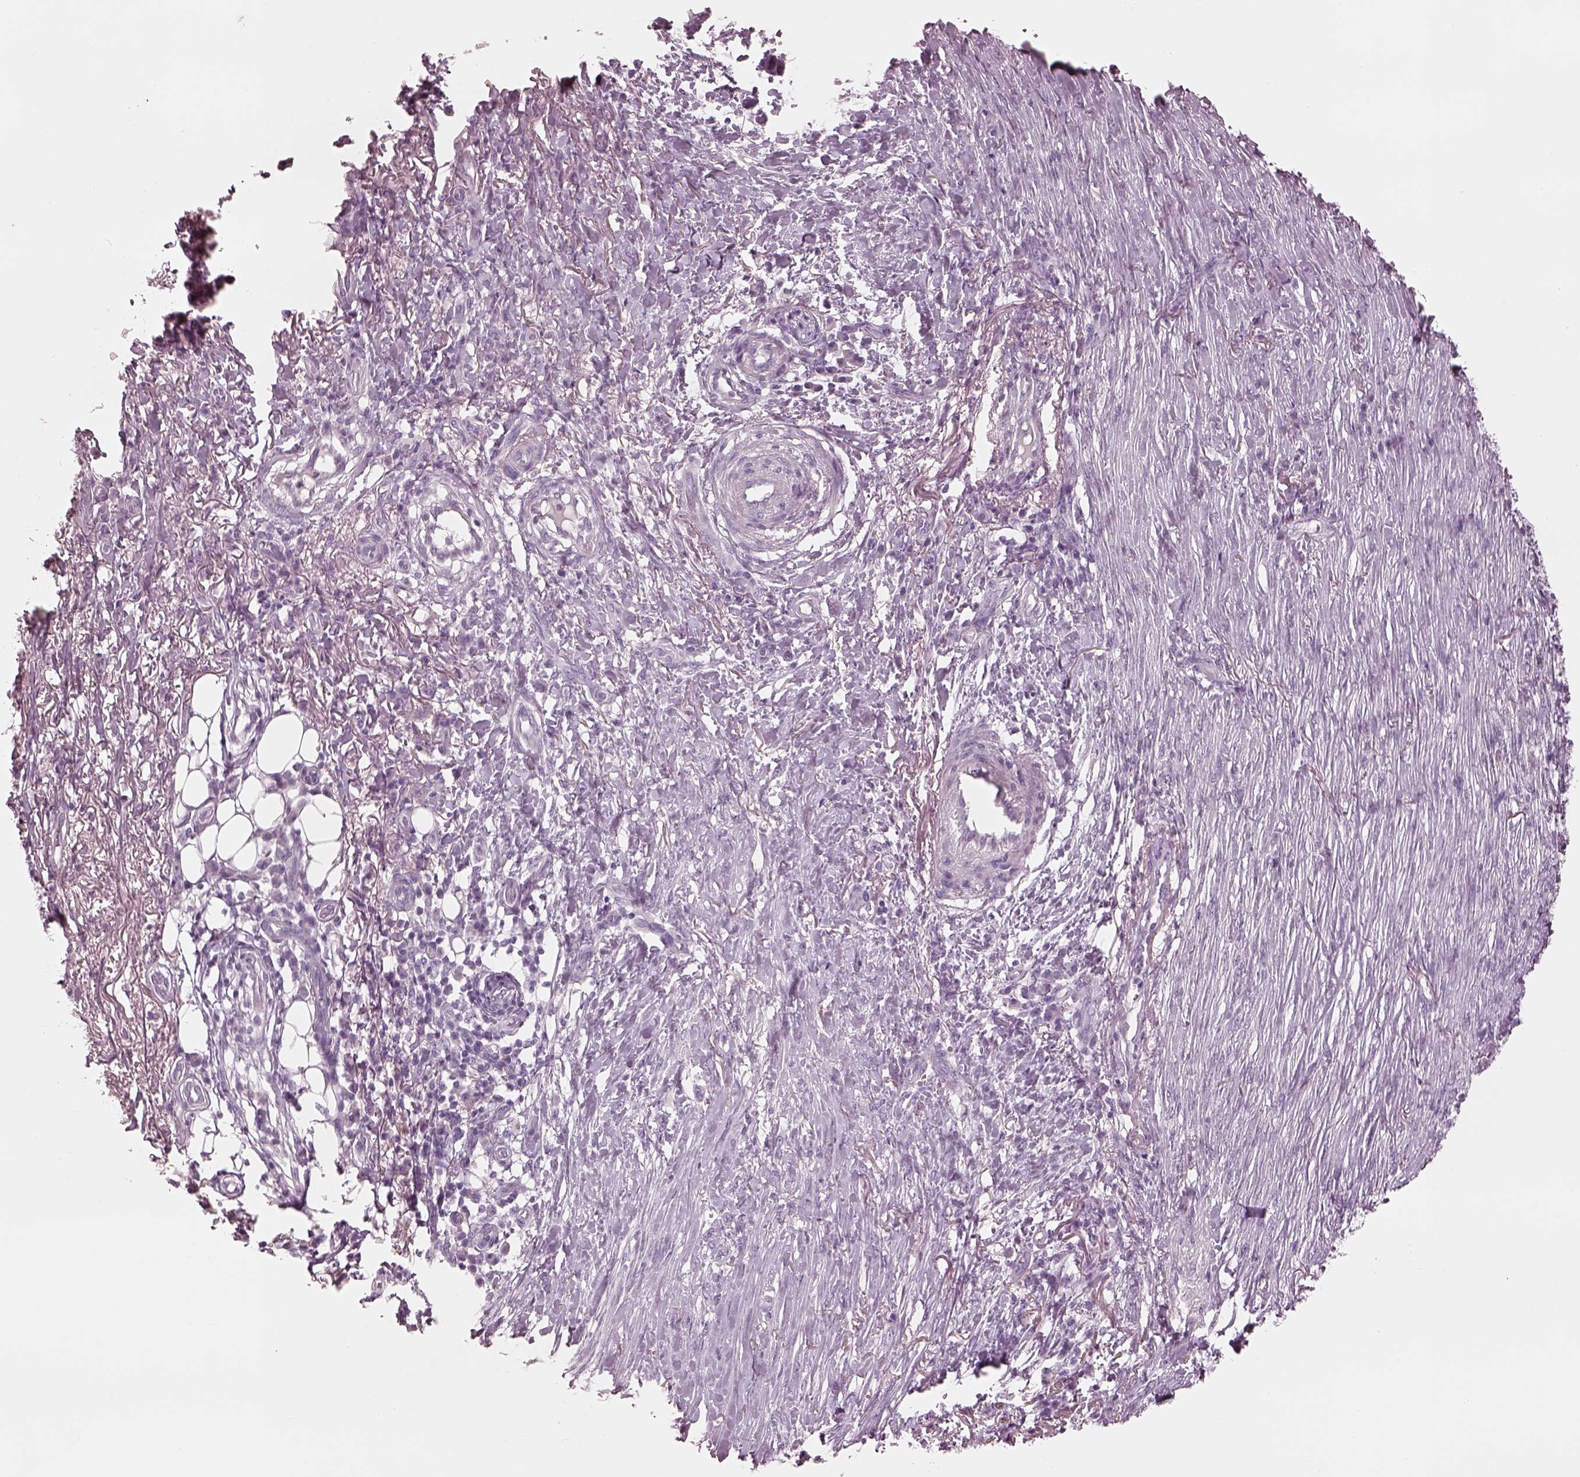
{"staining": {"intensity": "negative", "quantity": "none", "location": "none"}, "tissue": "skin cancer", "cell_type": "Tumor cells", "image_type": "cancer", "snomed": [{"axis": "morphology", "description": "Squamous cell carcinoma, NOS"}, {"axis": "topography", "description": "Skin"}], "caption": "Human skin cancer stained for a protein using immunohistochemistry (IHC) exhibits no expression in tumor cells.", "gene": "RSPH9", "patient": {"sex": "male", "age": 70}}